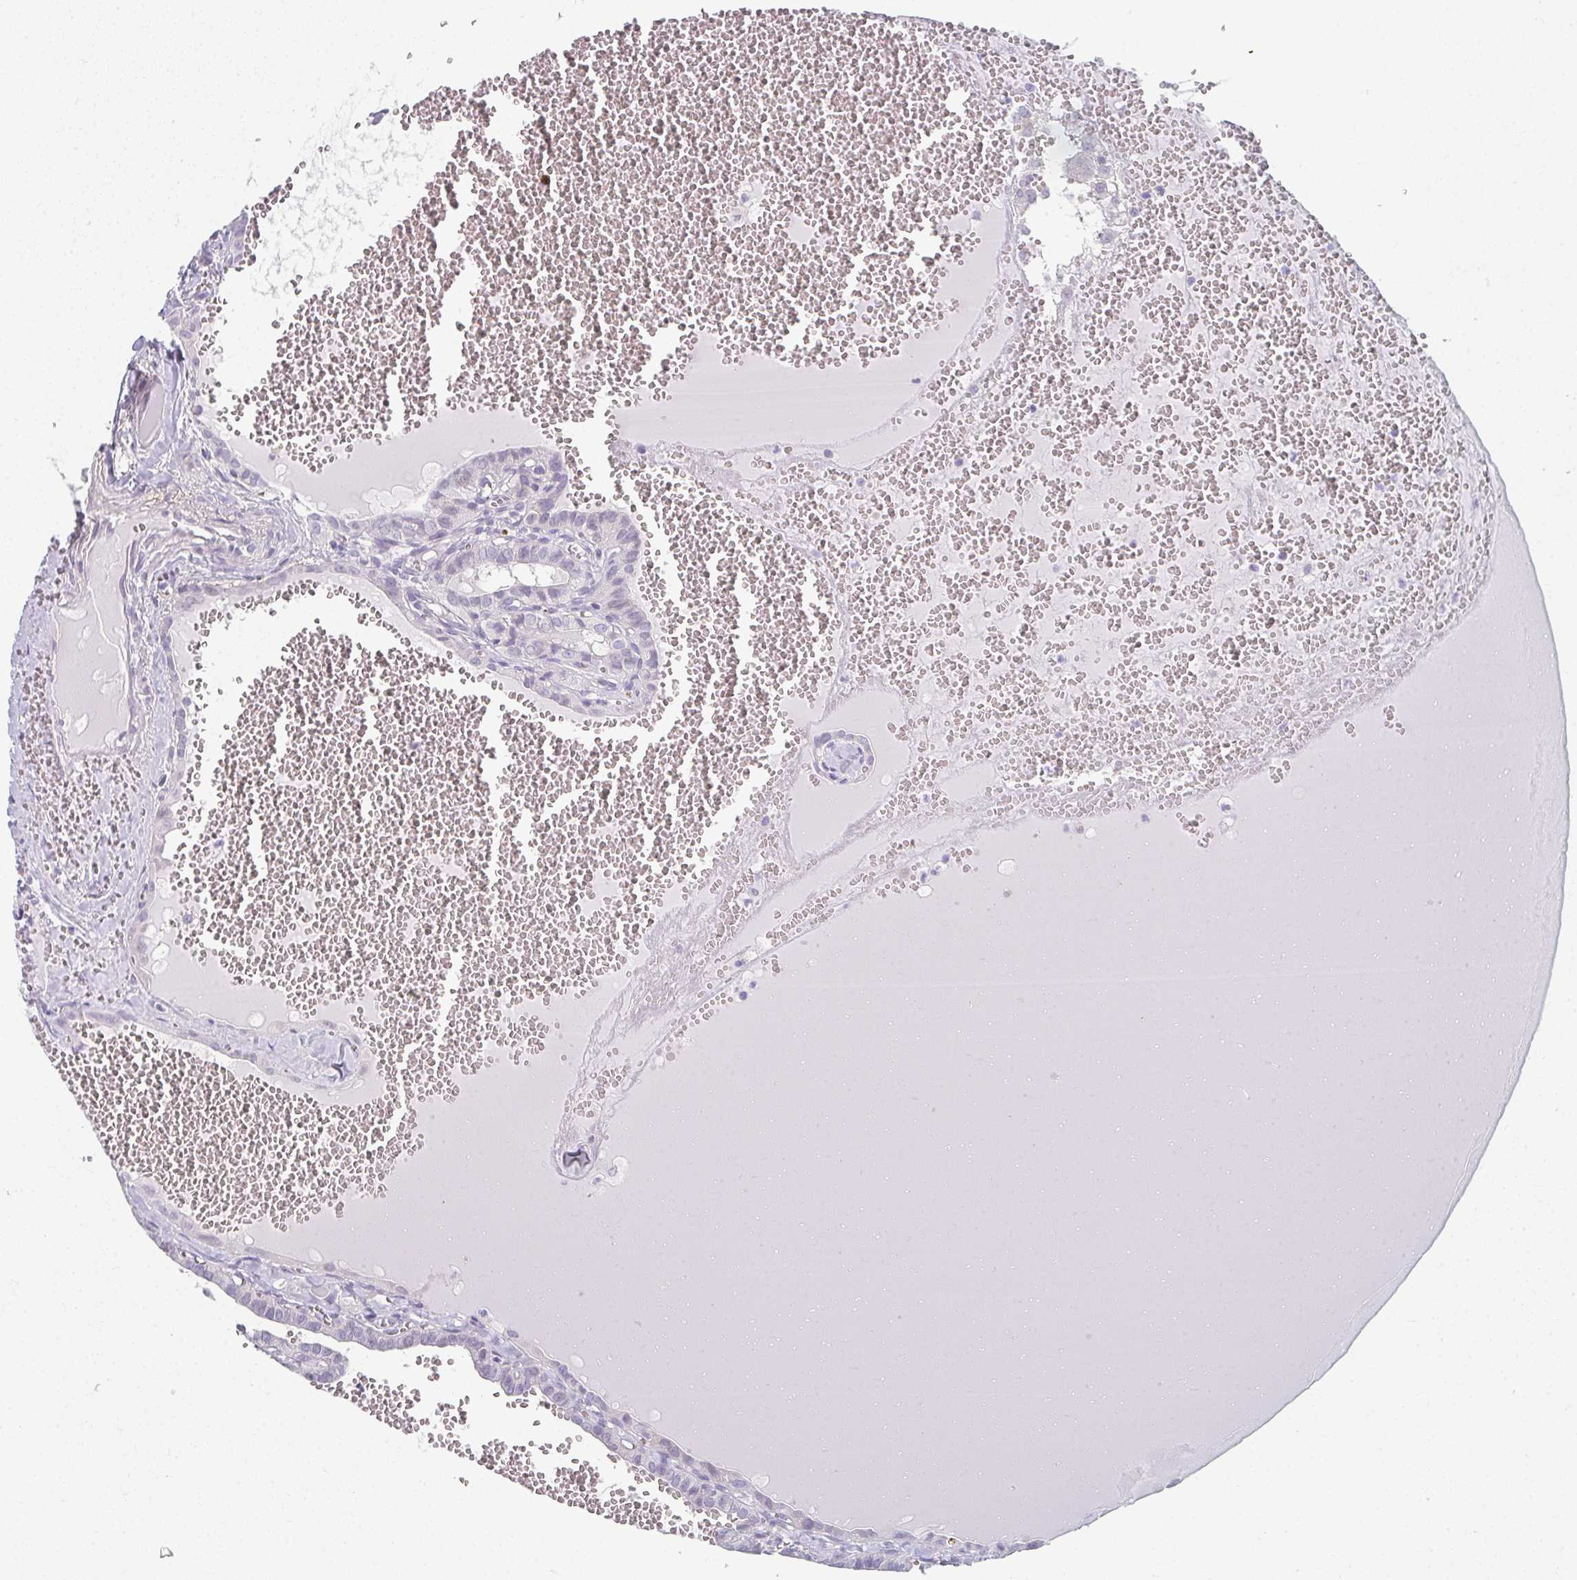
{"staining": {"intensity": "negative", "quantity": "none", "location": "none"}, "tissue": "thyroid cancer", "cell_type": "Tumor cells", "image_type": "cancer", "snomed": [{"axis": "morphology", "description": "Papillary adenocarcinoma, NOS"}, {"axis": "topography", "description": "Thyroid gland"}], "caption": "Immunohistochemical staining of human thyroid cancer shows no significant expression in tumor cells.", "gene": "CAMKV", "patient": {"sex": "female", "age": 21}}